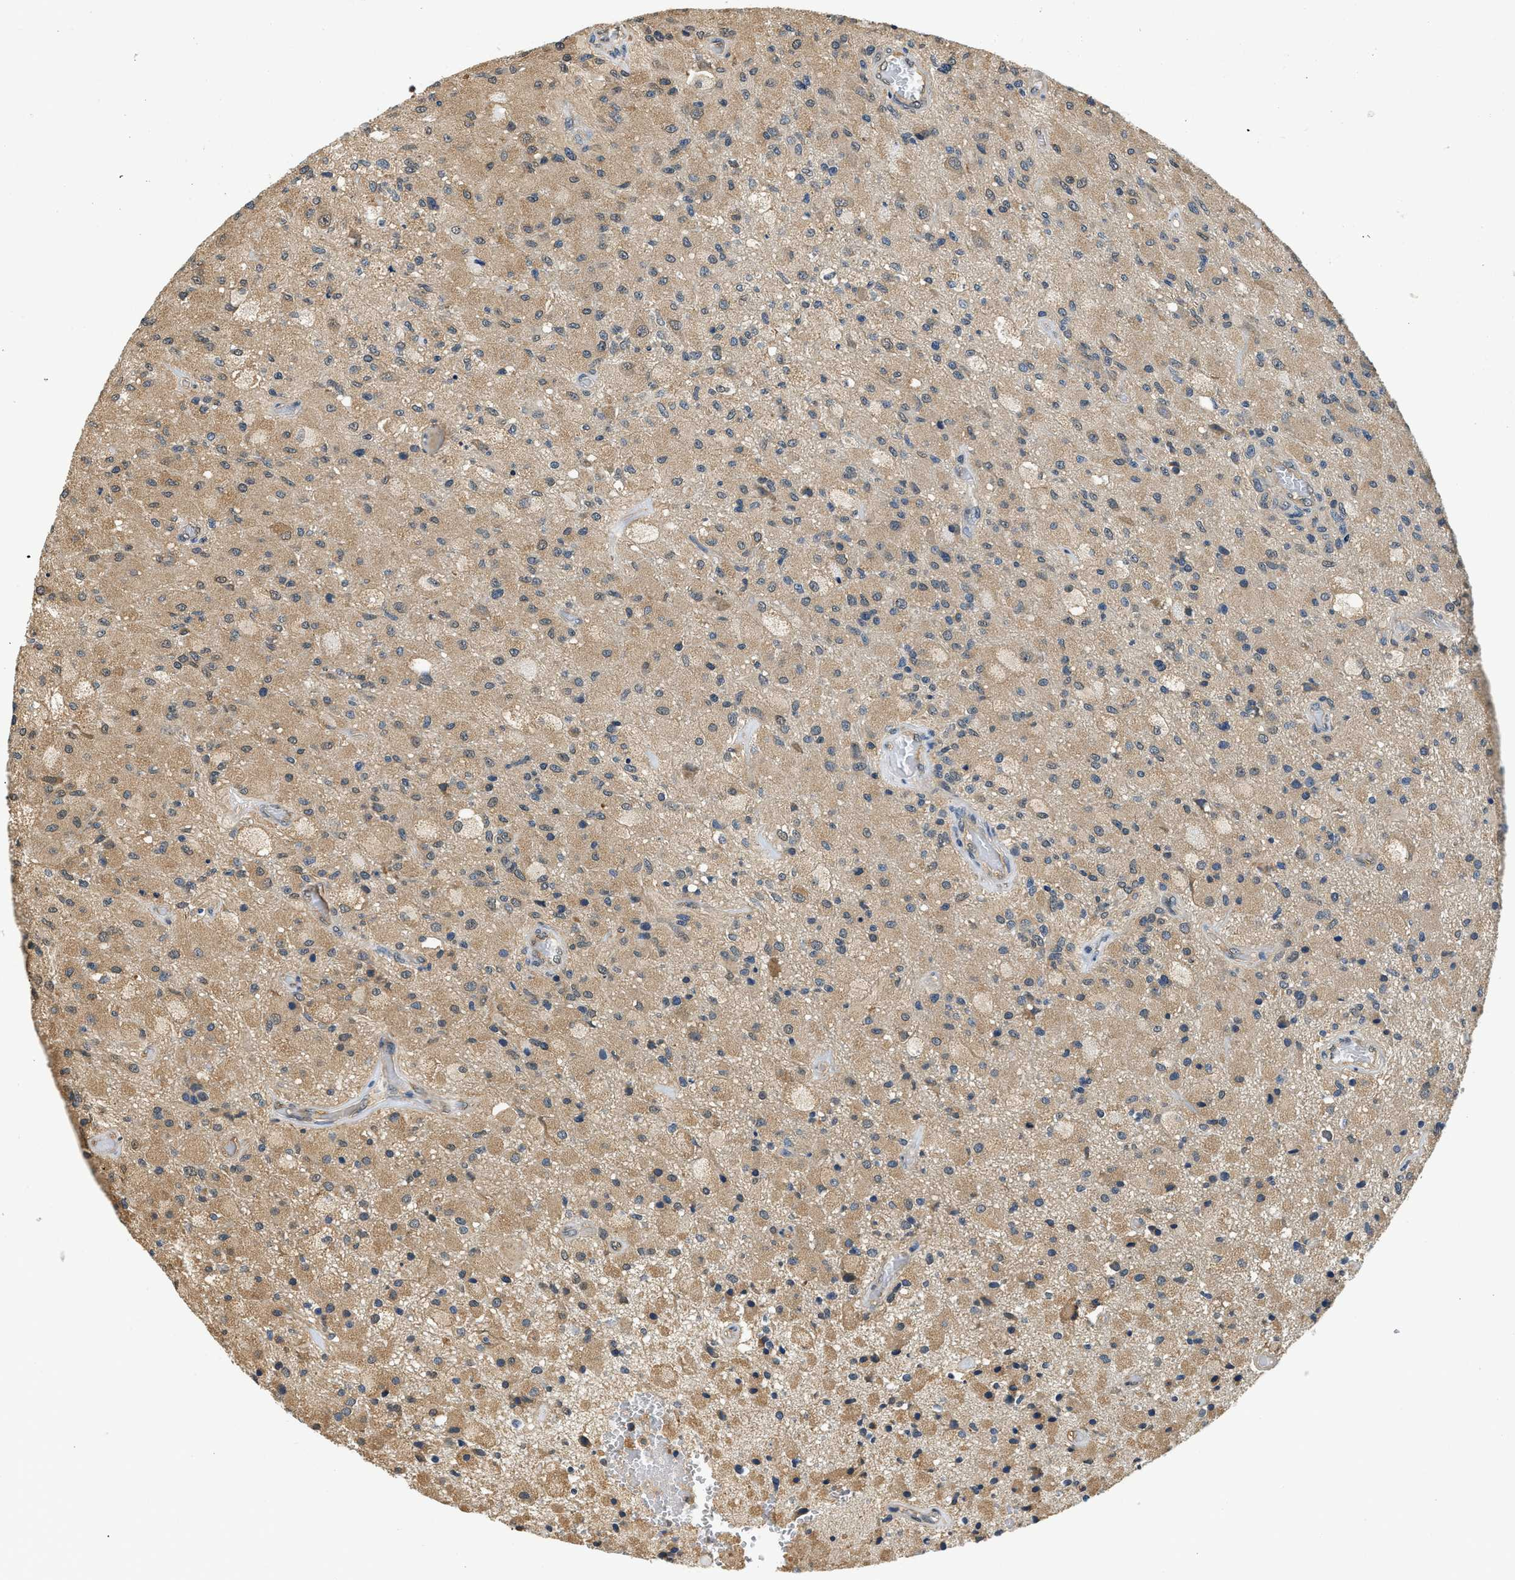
{"staining": {"intensity": "weak", "quantity": ">75%", "location": "cytoplasmic/membranous"}, "tissue": "glioma", "cell_type": "Tumor cells", "image_type": "cancer", "snomed": [{"axis": "morphology", "description": "Normal tissue, NOS"}, {"axis": "morphology", "description": "Glioma, malignant, High grade"}, {"axis": "topography", "description": "Cerebral cortex"}], "caption": "Protein staining demonstrates weak cytoplasmic/membranous positivity in approximately >75% of tumor cells in malignant glioma (high-grade).", "gene": "BCL7C", "patient": {"sex": "male", "age": 77}}